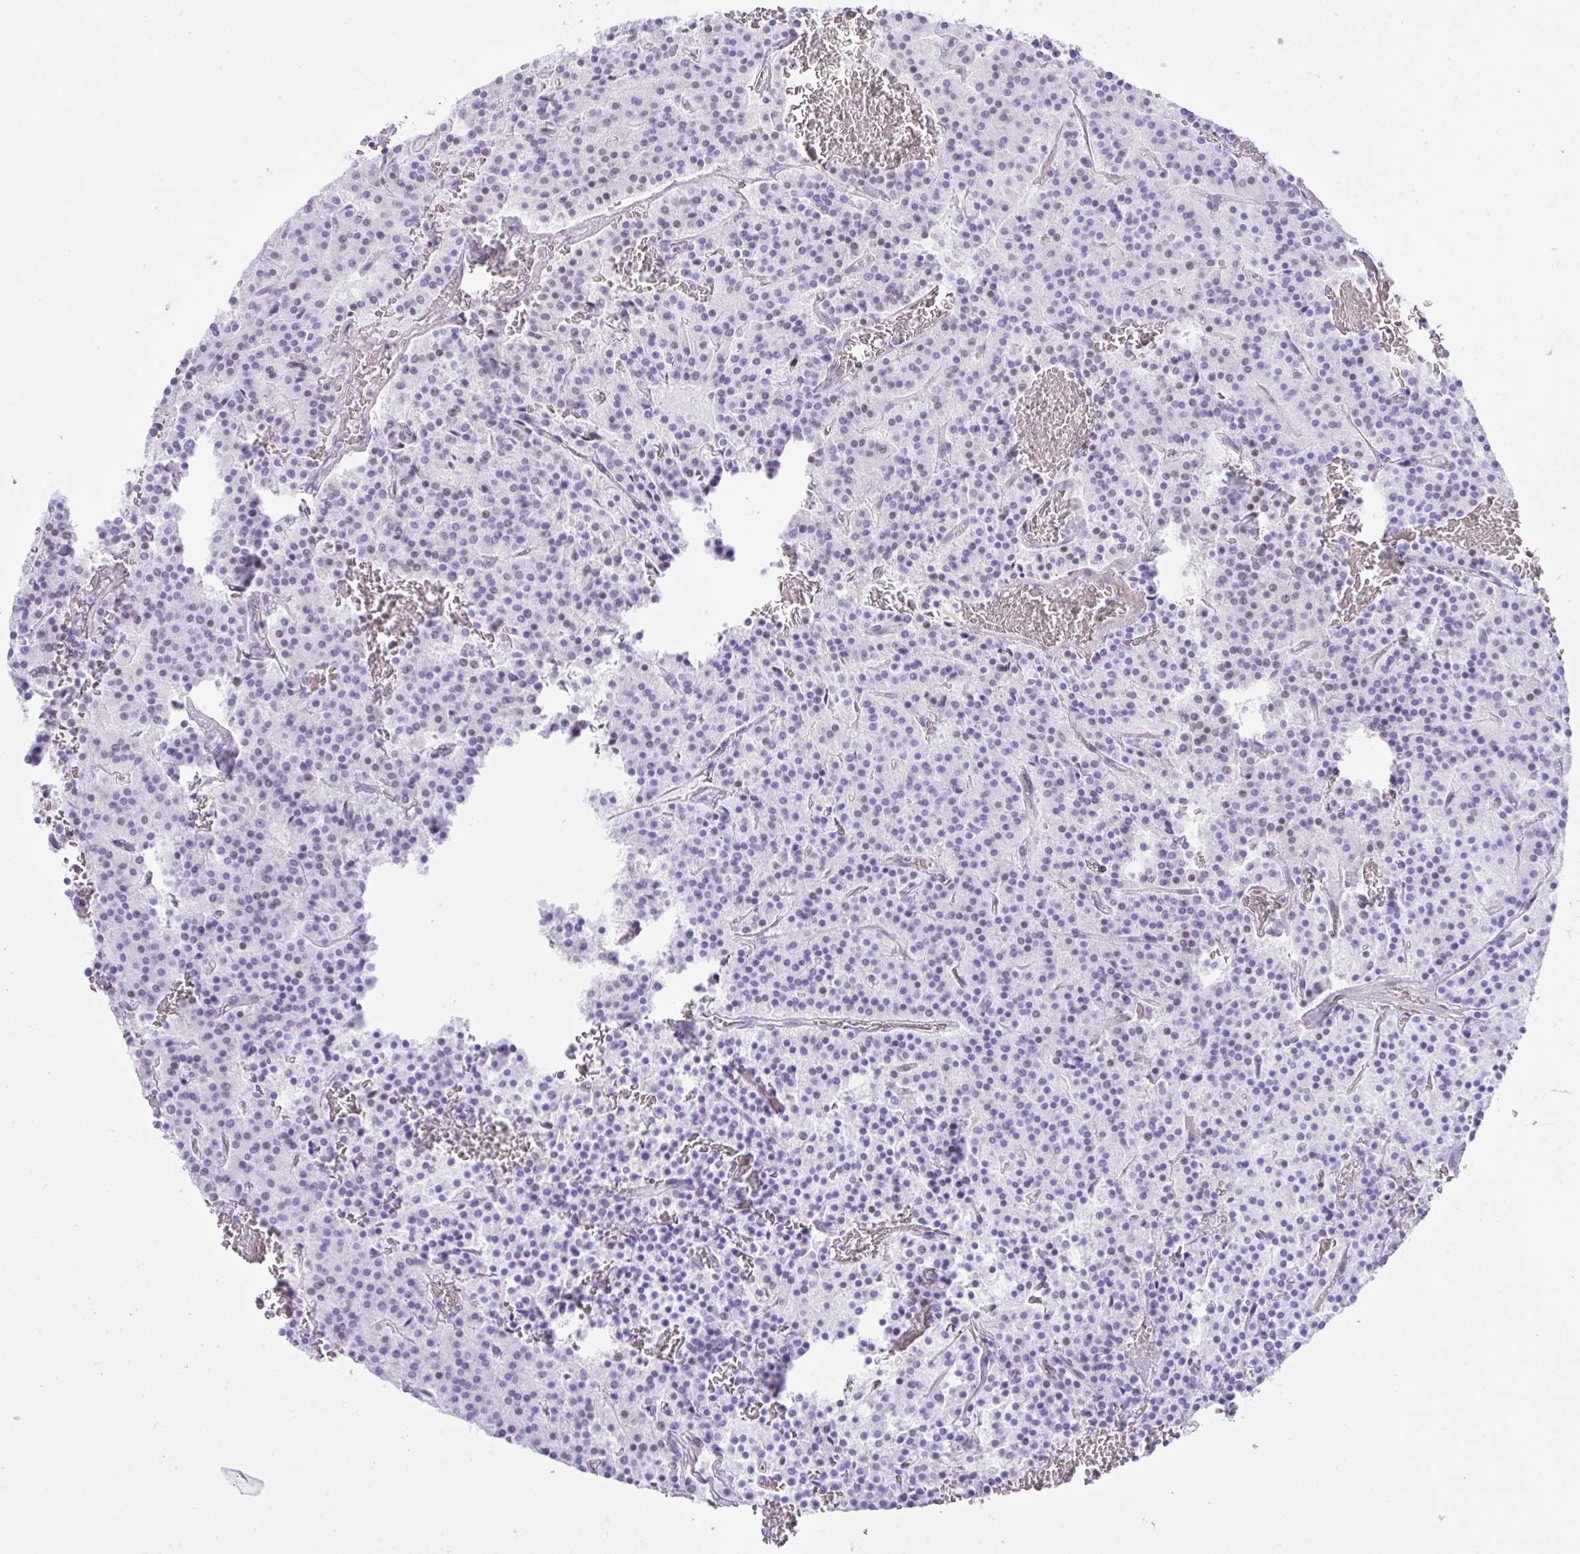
{"staining": {"intensity": "negative", "quantity": "none", "location": "none"}, "tissue": "carcinoid", "cell_type": "Tumor cells", "image_type": "cancer", "snomed": [{"axis": "morphology", "description": "Carcinoid, malignant, NOS"}, {"axis": "topography", "description": "Lung"}], "caption": "IHC photomicrograph of neoplastic tissue: carcinoid stained with DAB exhibits no significant protein expression in tumor cells.", "gene": "ELN", "patient": {"sex": "male", "age": 70}}